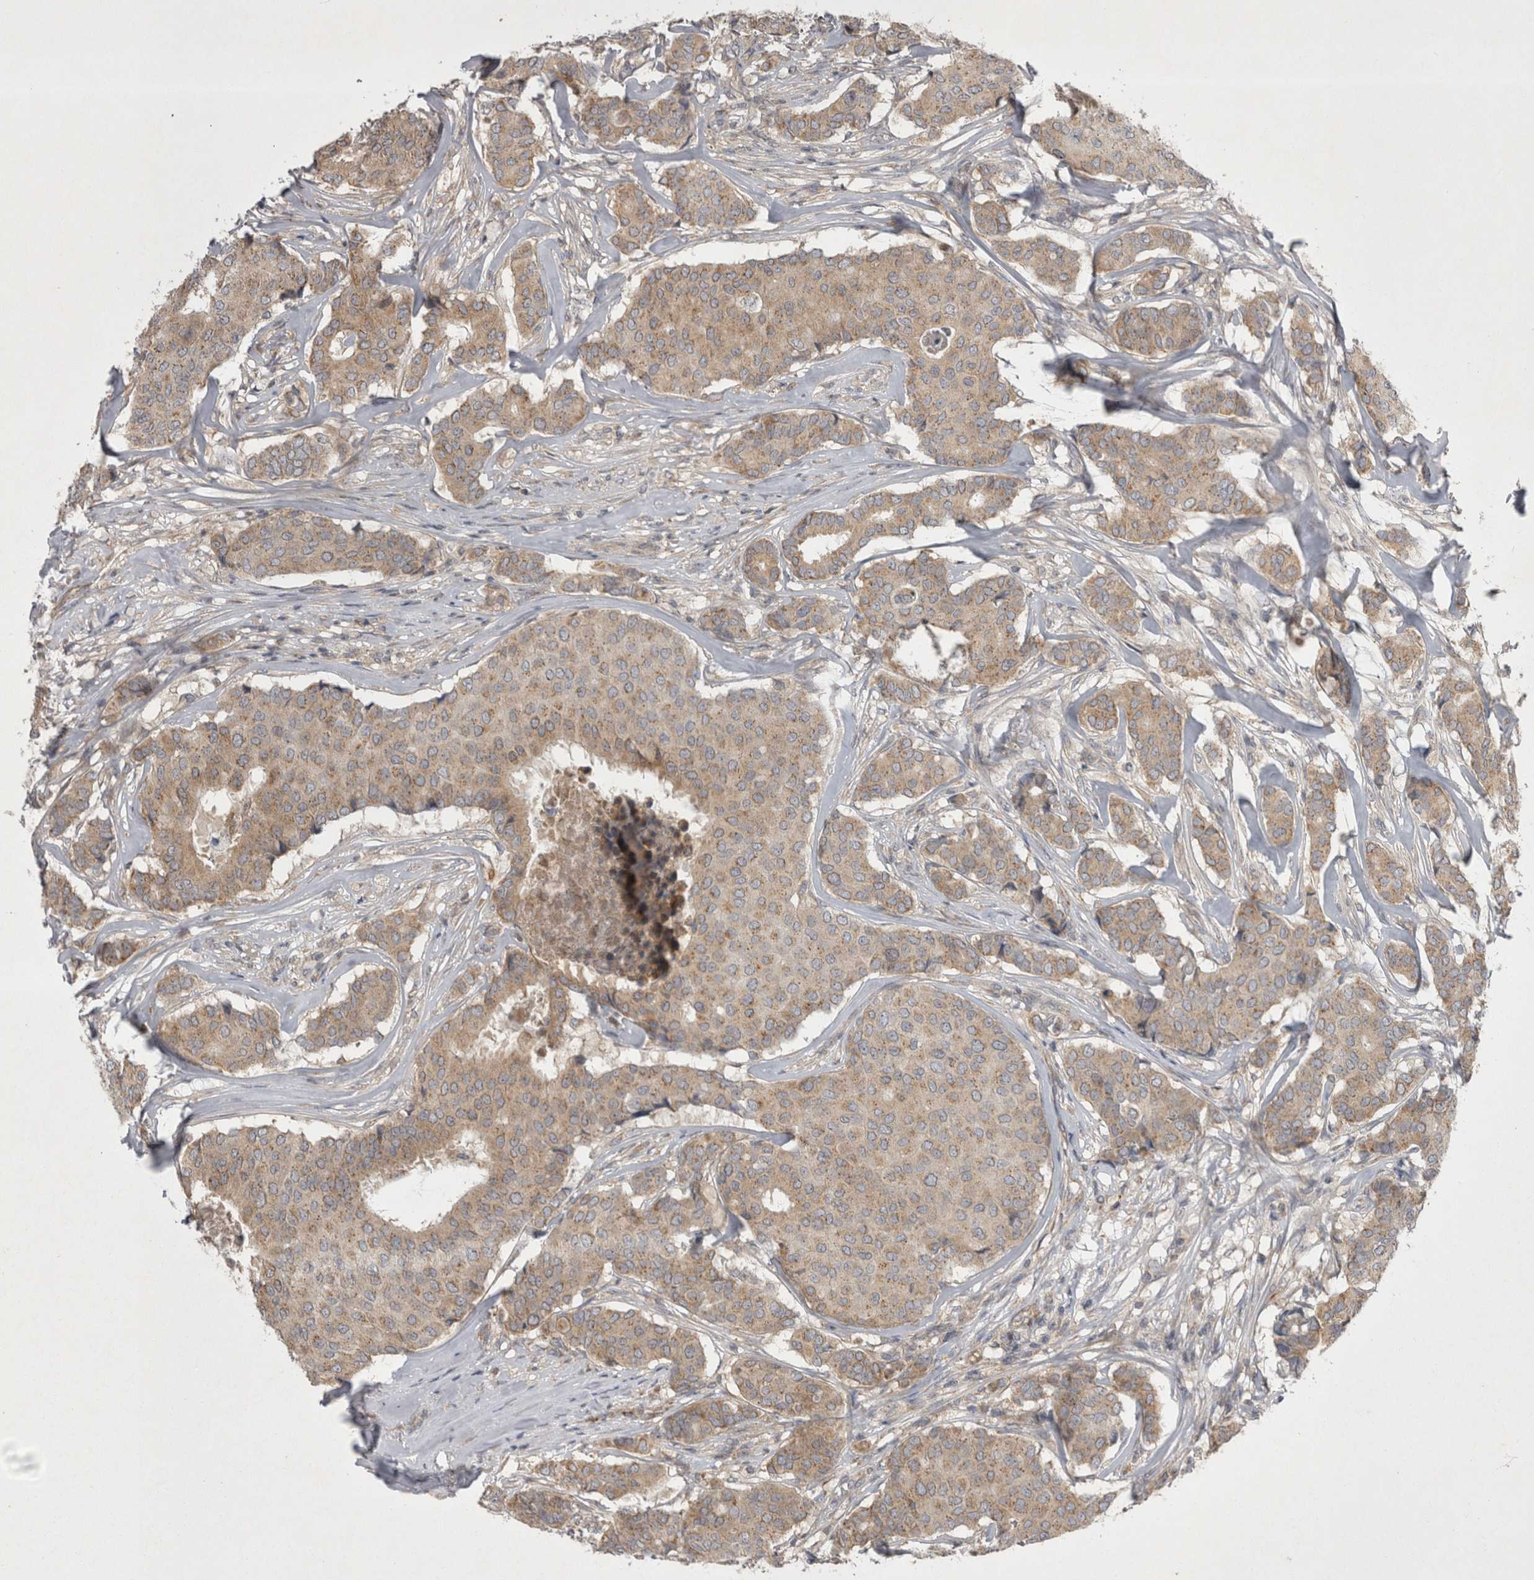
{"staining": {"intensity": "weak", "quantity": ">75%", "location": "cytoplasmic/membranous"}, "tissue": "breast cancer", "cell_type": "Tumor cells", "image_type": "cancer", "snomed": [{"axis": "morphology", "description": "Duct carcinoma"}, {"axis": "topography", "description": "Breast"}], "caption": "Protein staining of breast cancer tissue reveals weak cytoplasmic/membranous staining in about >75% of tumor cells. The protein of interest is stained brown, and the nuclei are stained in blue (DAB (3,3'-diaminobenzidine) IHC with brightfield microscopy, high magnification).", "gene": "TSPOAP1", "patient": {"sex": "female", "age": 75}}